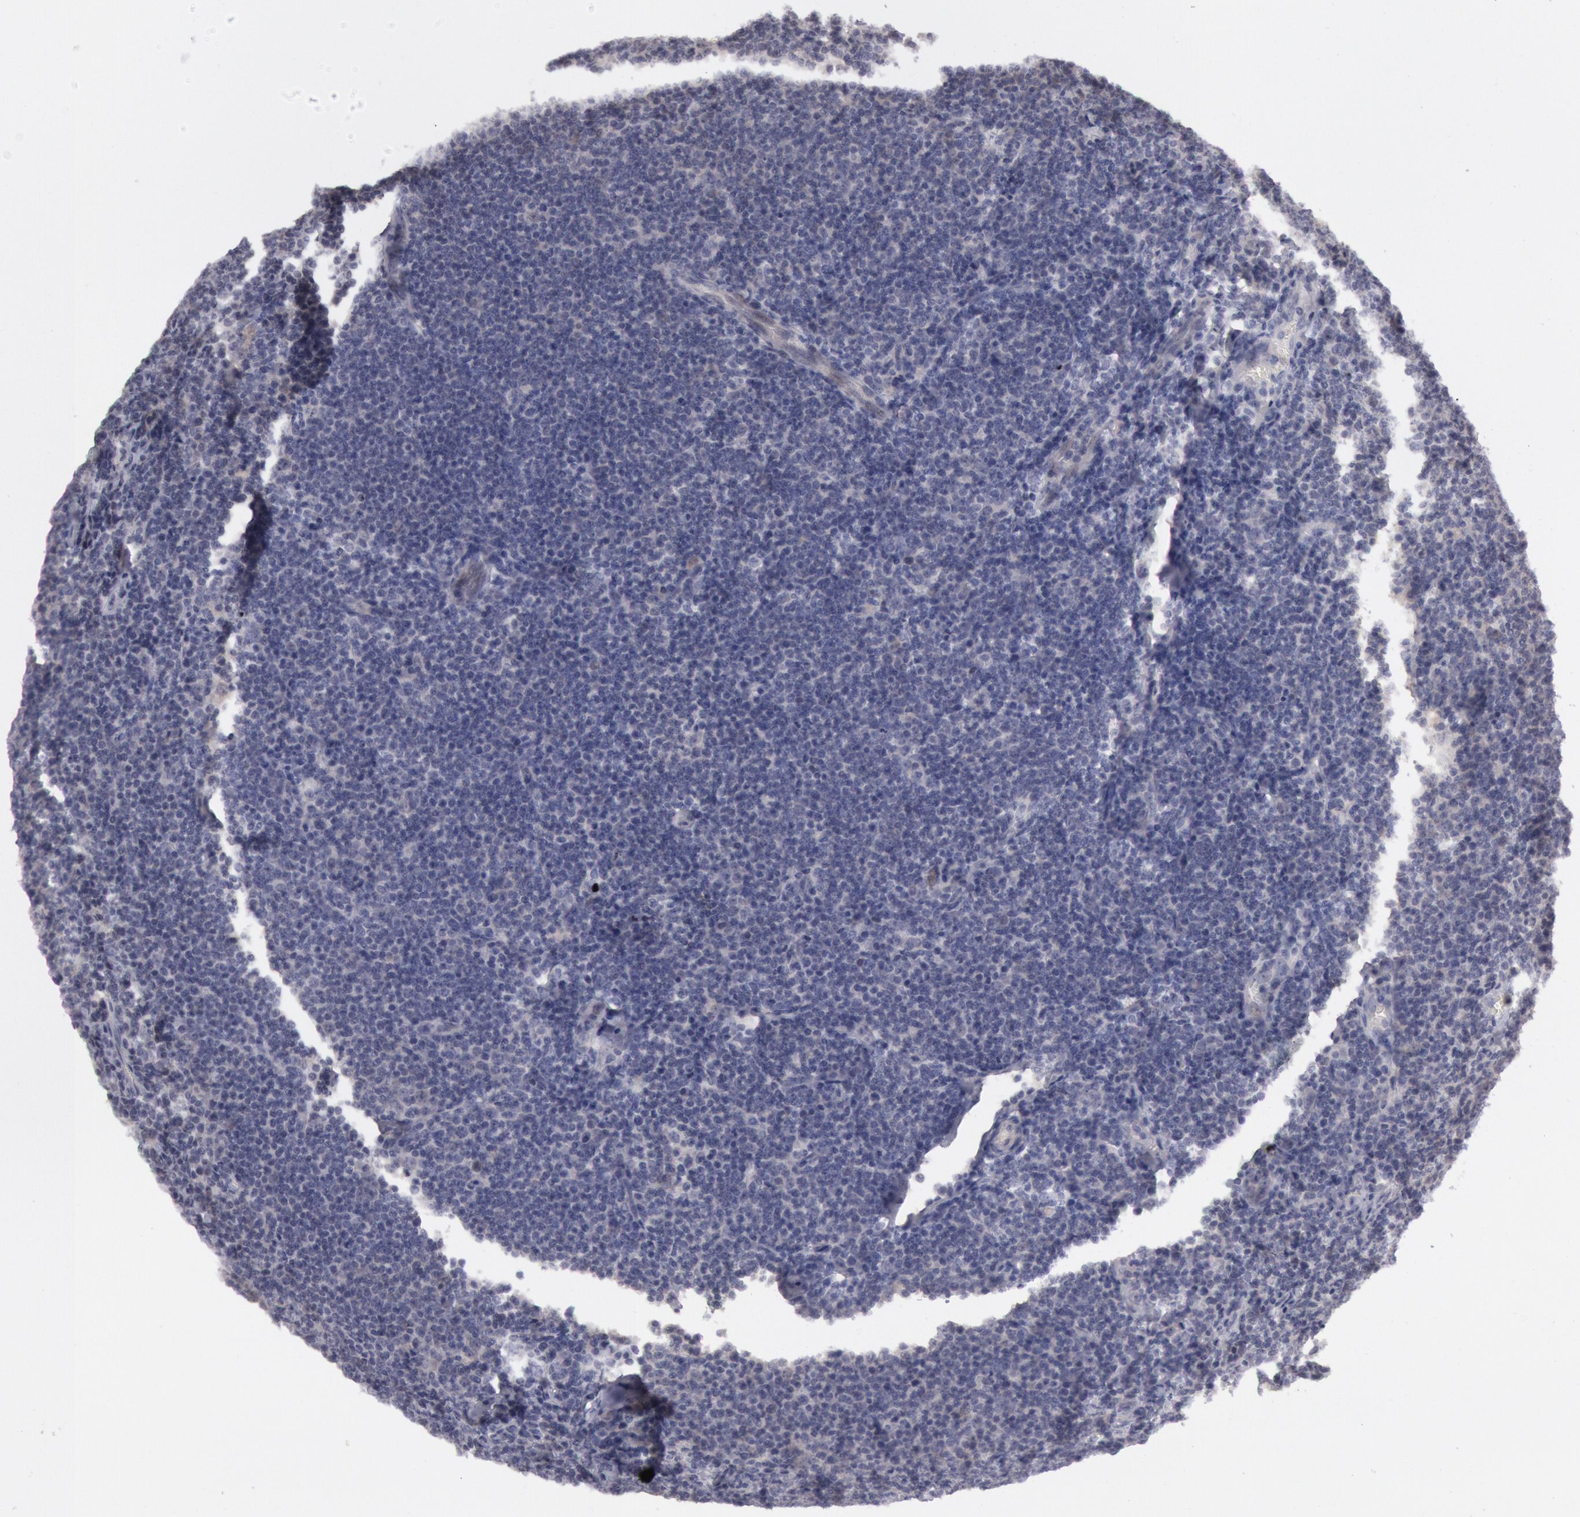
{"staining": {"intensity": "negative", "quantity": "none", "location": "none"}, "tissue": "lymphoma", "cell_type": "Tumor cells", "image_type": "cancer", "snomed": [{"axis": "morphology", "description": "Malignant lymphoma, non-Hodgkin's type, Low grade"}, {"axis": "topography", "description": "Lymph node"}], "caption": "The histopathology image demonstrates no significant positivity in tumor cells of low-grade malignant lymphoma, non-Hodgkin's type.", "gene": "JOSD1", "patient": {"sex": "male", "age": 74}}